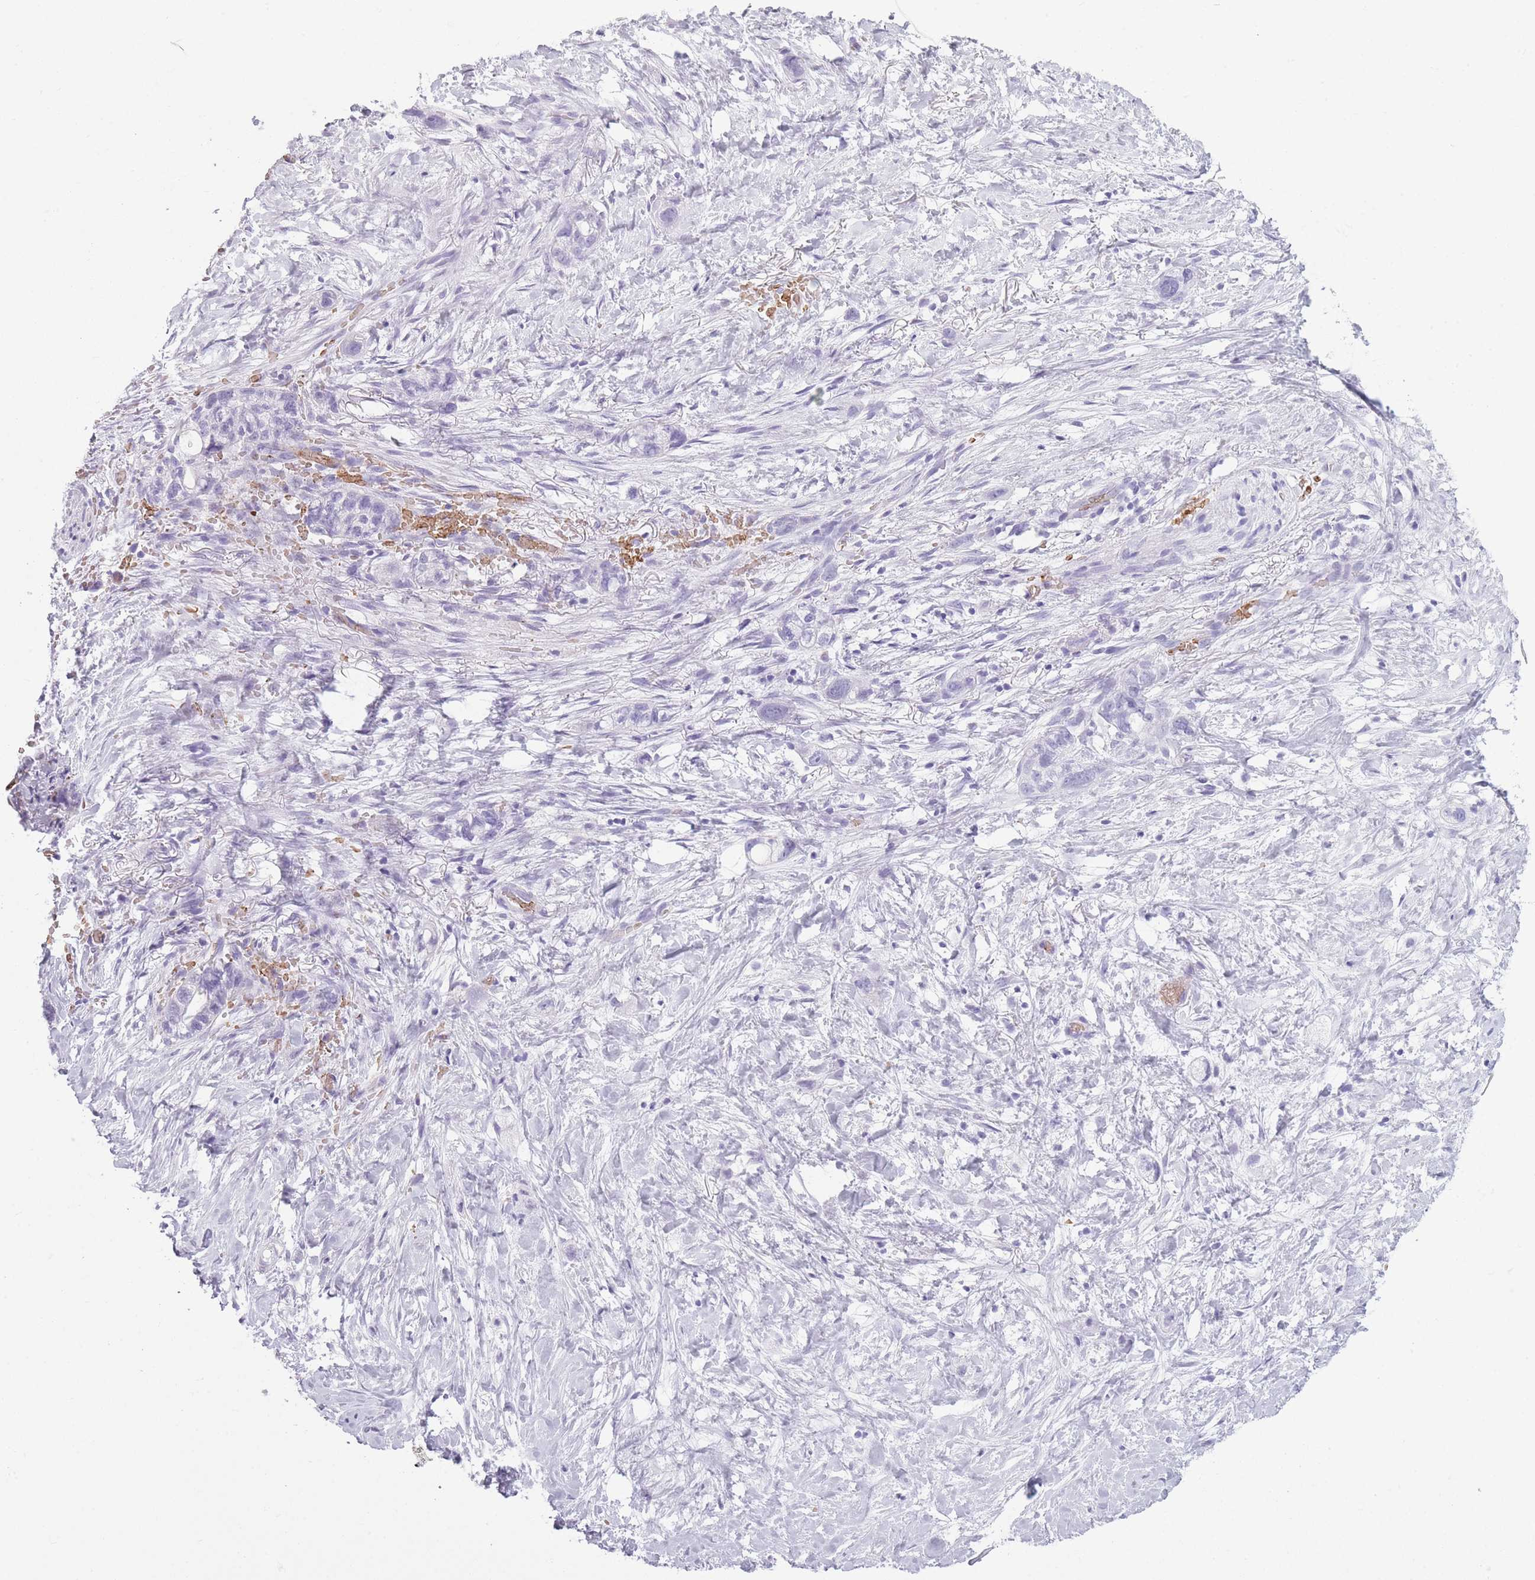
{"staining": {"intensity": "negative", "quantity": "none", "location": "none"}, "tissue": "stomach cancer", "cell_type": "Tumor cells", "image_type": "cancer", "snomed": [{"axis": "morphology", "description": "Adenocarcinoma, NOS"}, {"axis": "topography", "description": "Stomach"}, {"axis": "topography", "description": "Stomach, lower"}], "caption": "Immunohistochemical staining of human stomach adenocarcinoma reveals no significant positivity in tumor cells.", "gene": "OR7C1", "patient": {"sex": "female", "age": 48}}